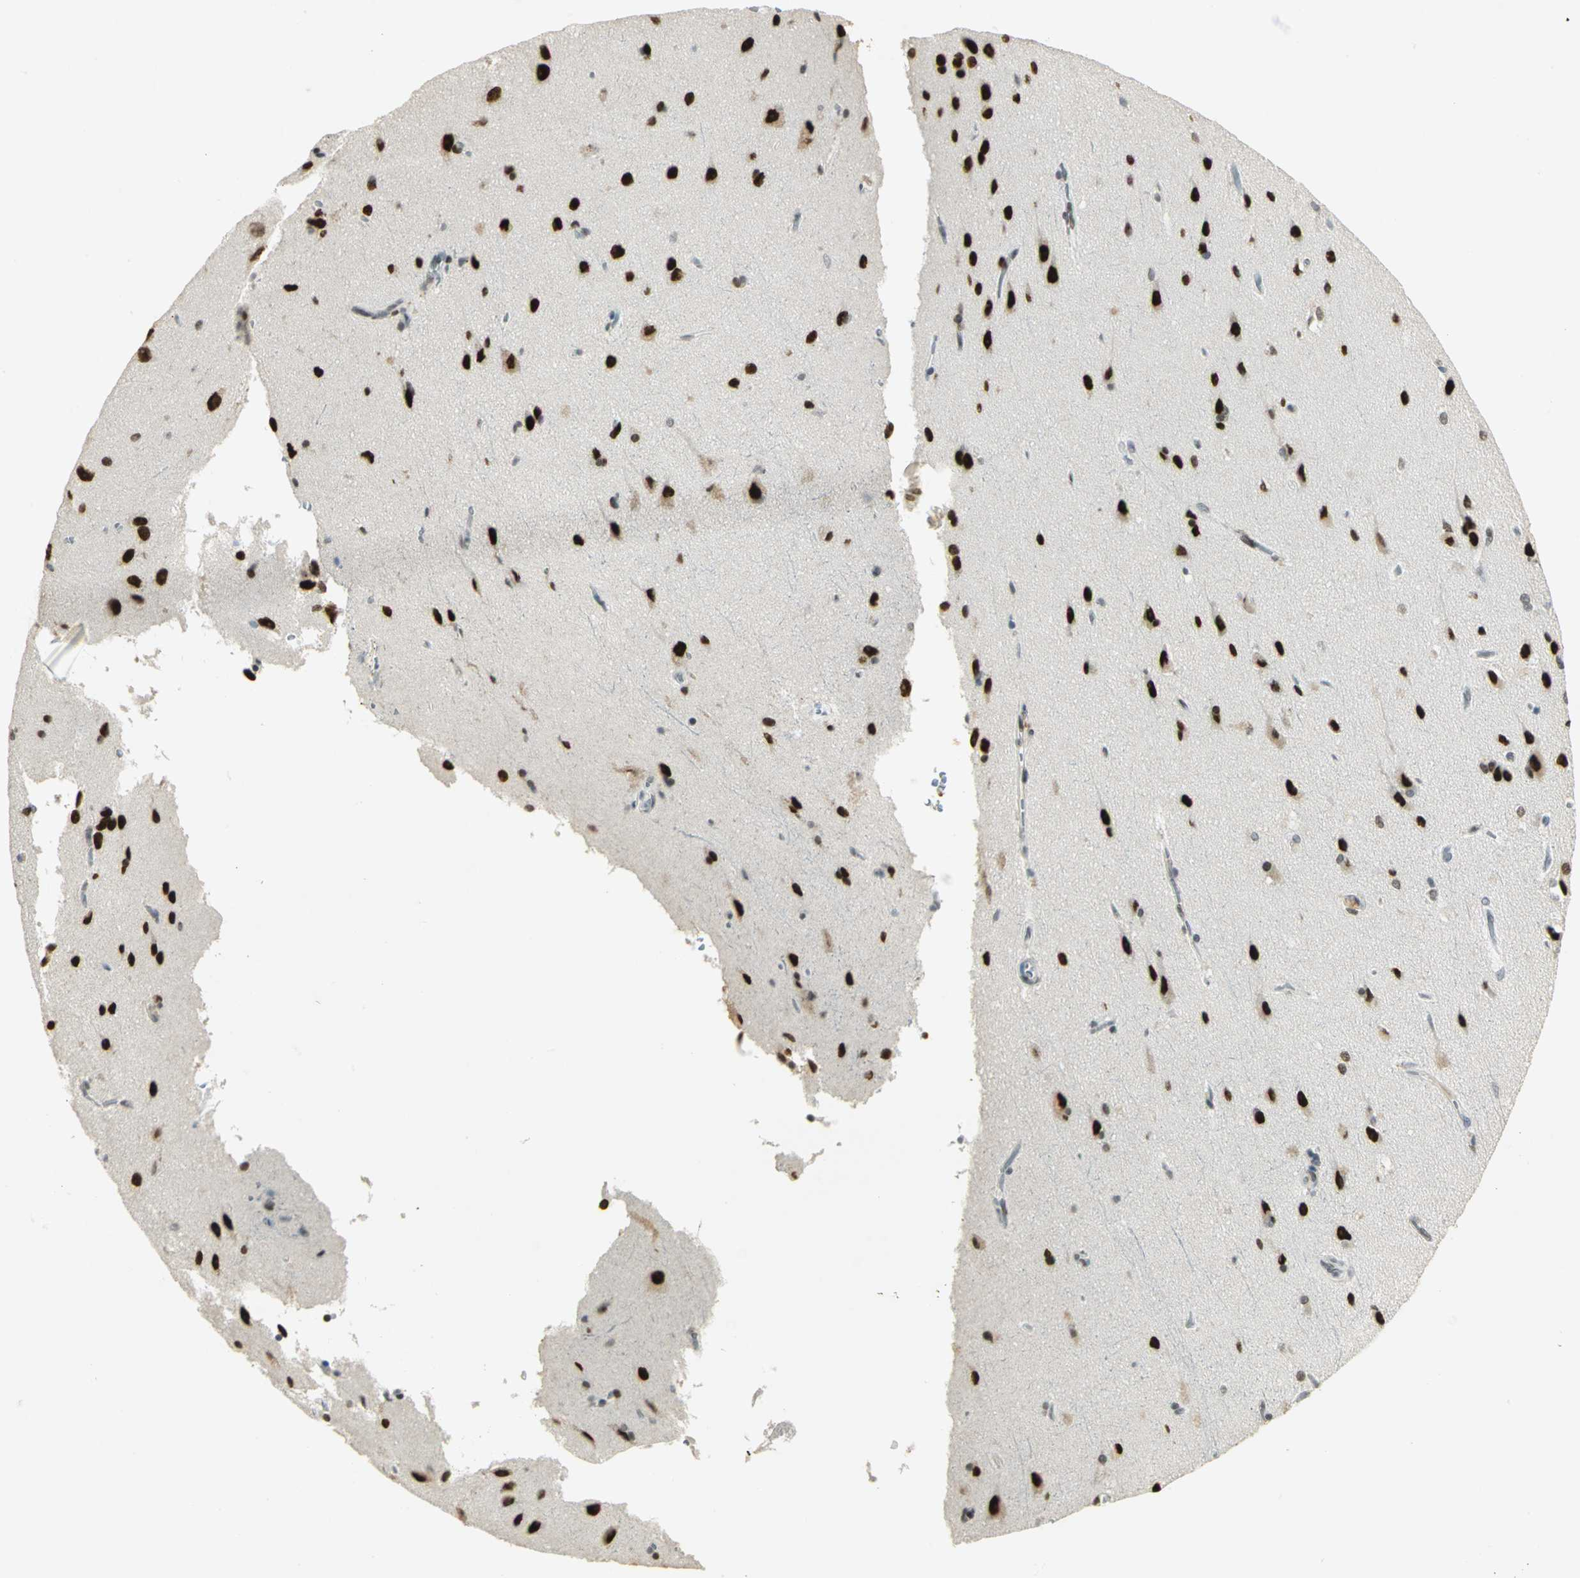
{"staining": {"intensity": "negative", "quantity": "none", "location": "none"}, "tissue": "cerebral cortex", "cell_type": "Endothelial cells", "image_type": "normal", "snomed": [{"axis": "morphology", "description": "Normal tissue, NOS"}, {"axis": "topography", "description": "Cerebral cortex"}], "caption": "Immunohistochemistry (IHC) of unremarkable human cerebral cortex exhibits no positivity in endothelial cells.", "gene": "AK6", "patient": {"sex": "male", "age": 62}}